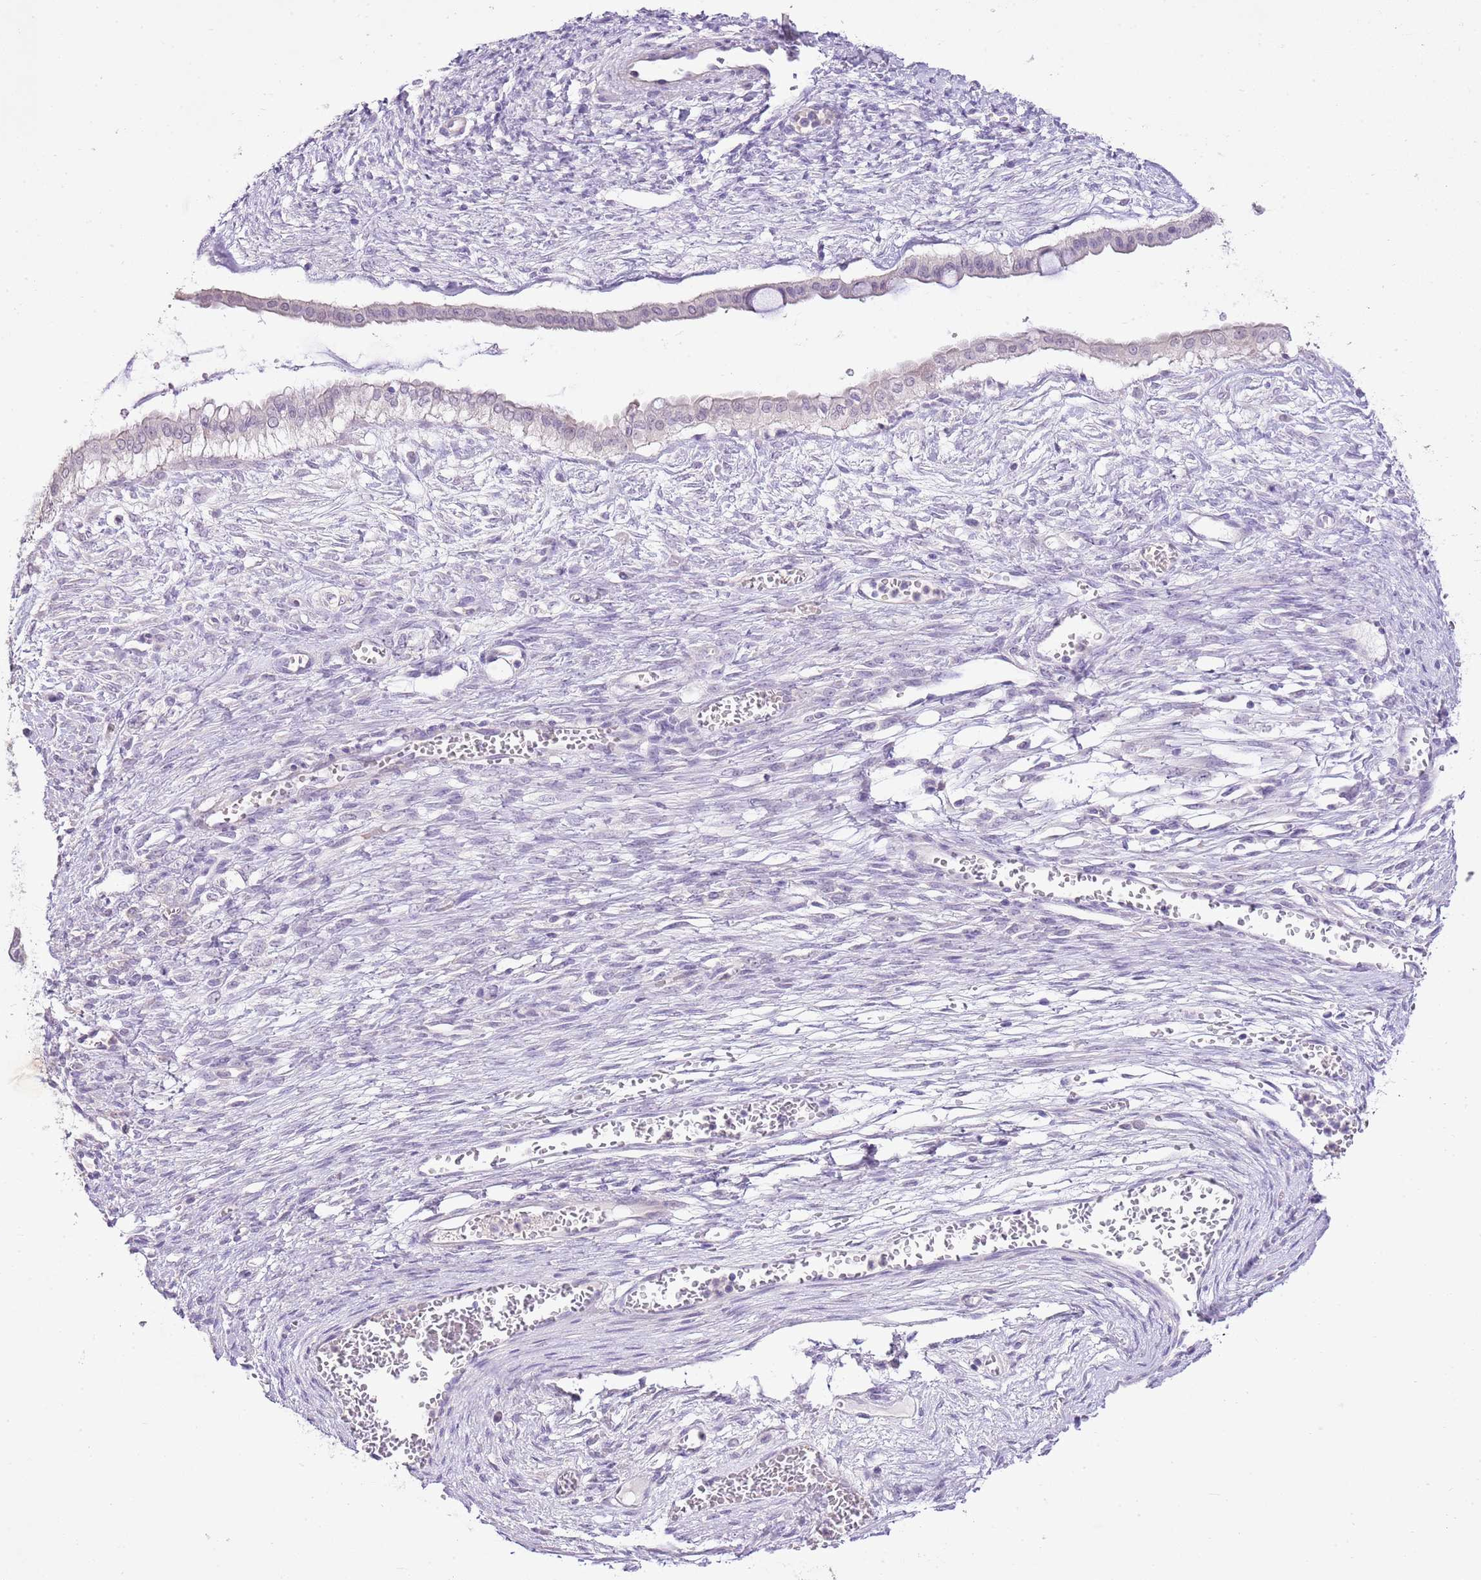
{"staining": {"intensity": "negative", "quantity": "none", "location": "none"}, "tissue": "ovarian cancer", "cell_type": "Tumor cells", "image_type": "cancer", "snomed": [{"axis": "morphology", "description": "Cystadenocarcinoma, mucinous, NOS"}, {"axis": "topography", "description": "Ovary"}], "caption": "High power microscopy photomicrograph of an immunohistochemistry (IHC) micrograph of ovarian cancer, revealing no significant staining in tumor cells. (Immunohistochemistry (ihc), brightfield microscopy, high magnification).", "gene": "XPO7", "patient": {"sex": "female", "age": 73}}